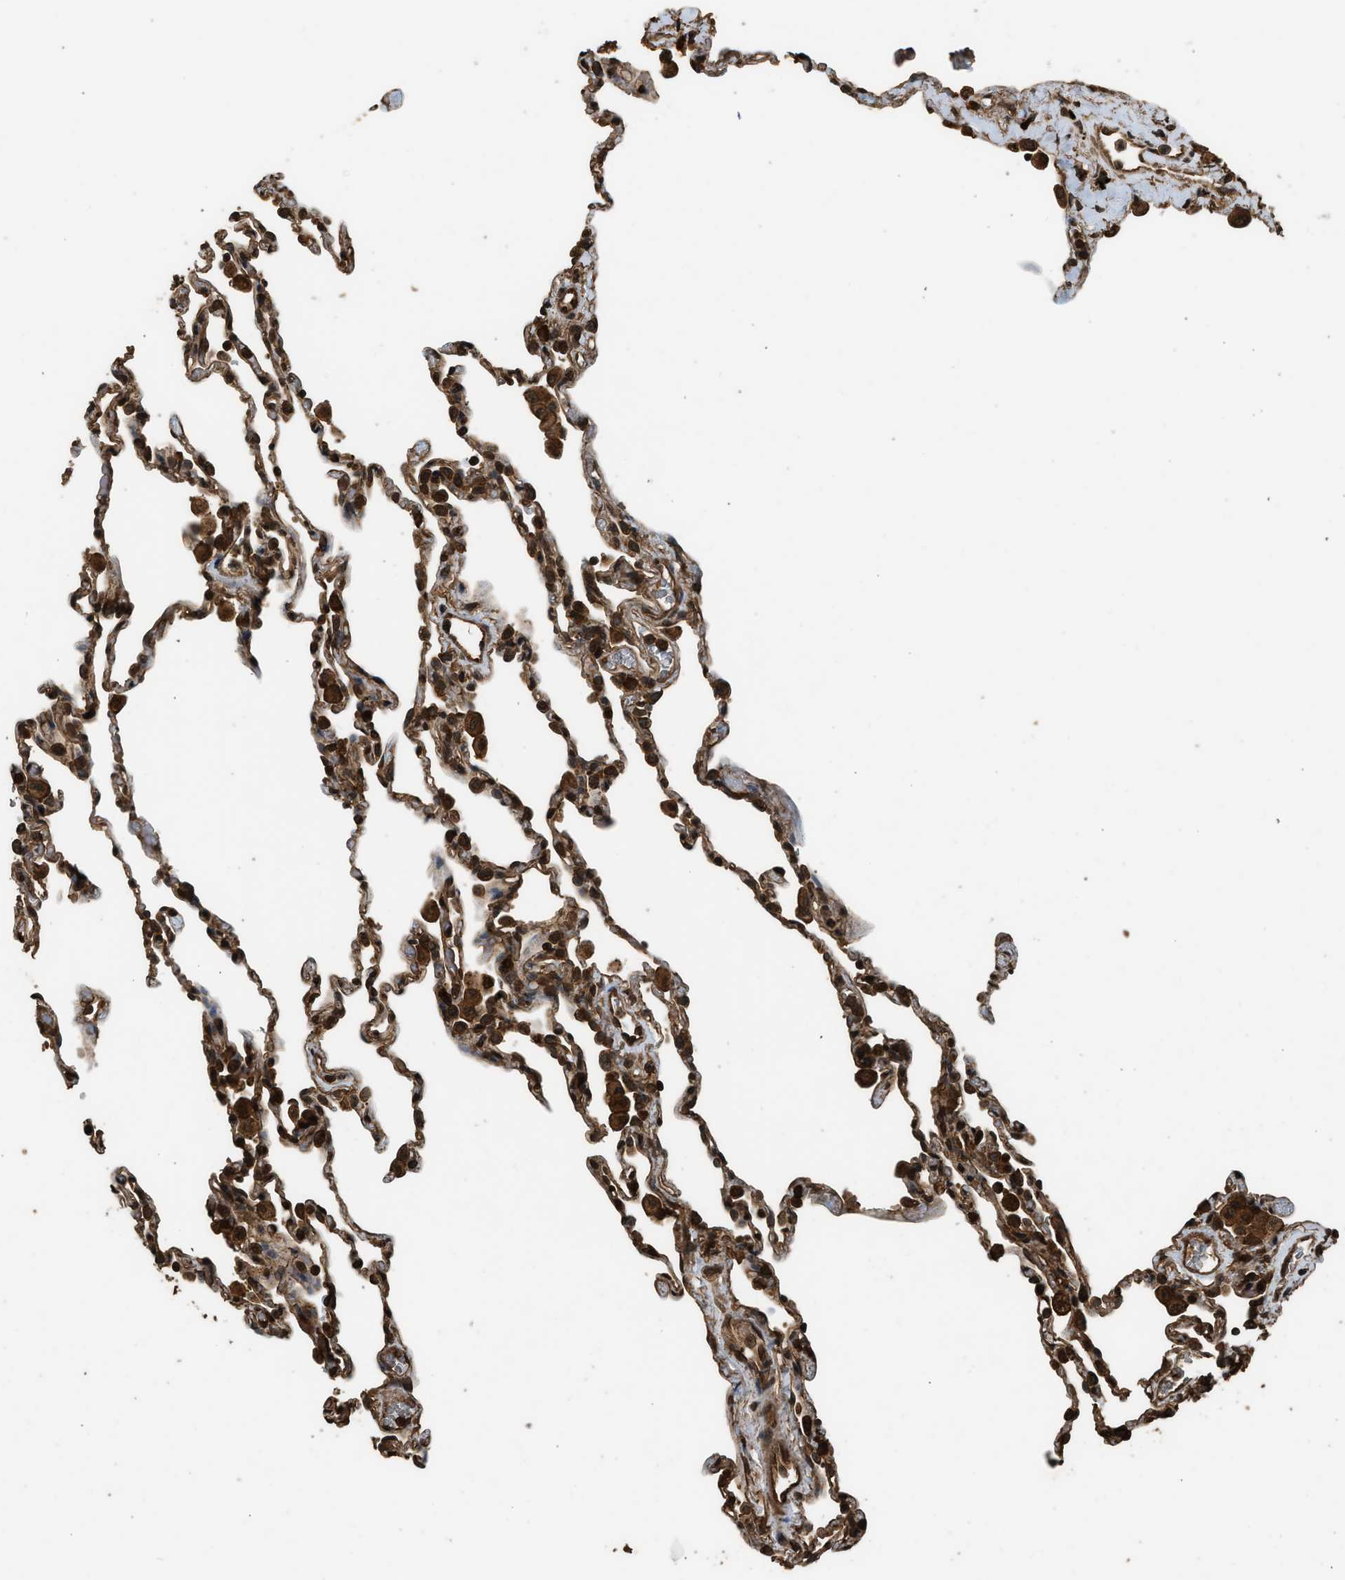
{"staining": {"intensity": "strong", "quantity": ">75%", "location": "cytoplasmic/membranous,nuclear"}, "tissue": "lung", "cell_type": "Alveolar cells", "image_type": "normal", "snomed": [{"axis": "morphology", "description": "Normal tissue, NOS"}, {"axis": "topography", "description": "Lung"}], "caption": "A histopathology image of human lung stained for a protein shows strong cytoplasmic/membranous,nuclear brown staining in alveolar cells.", "gene": "MYBL2", "patient": {"sex": "male", "age": 59}}